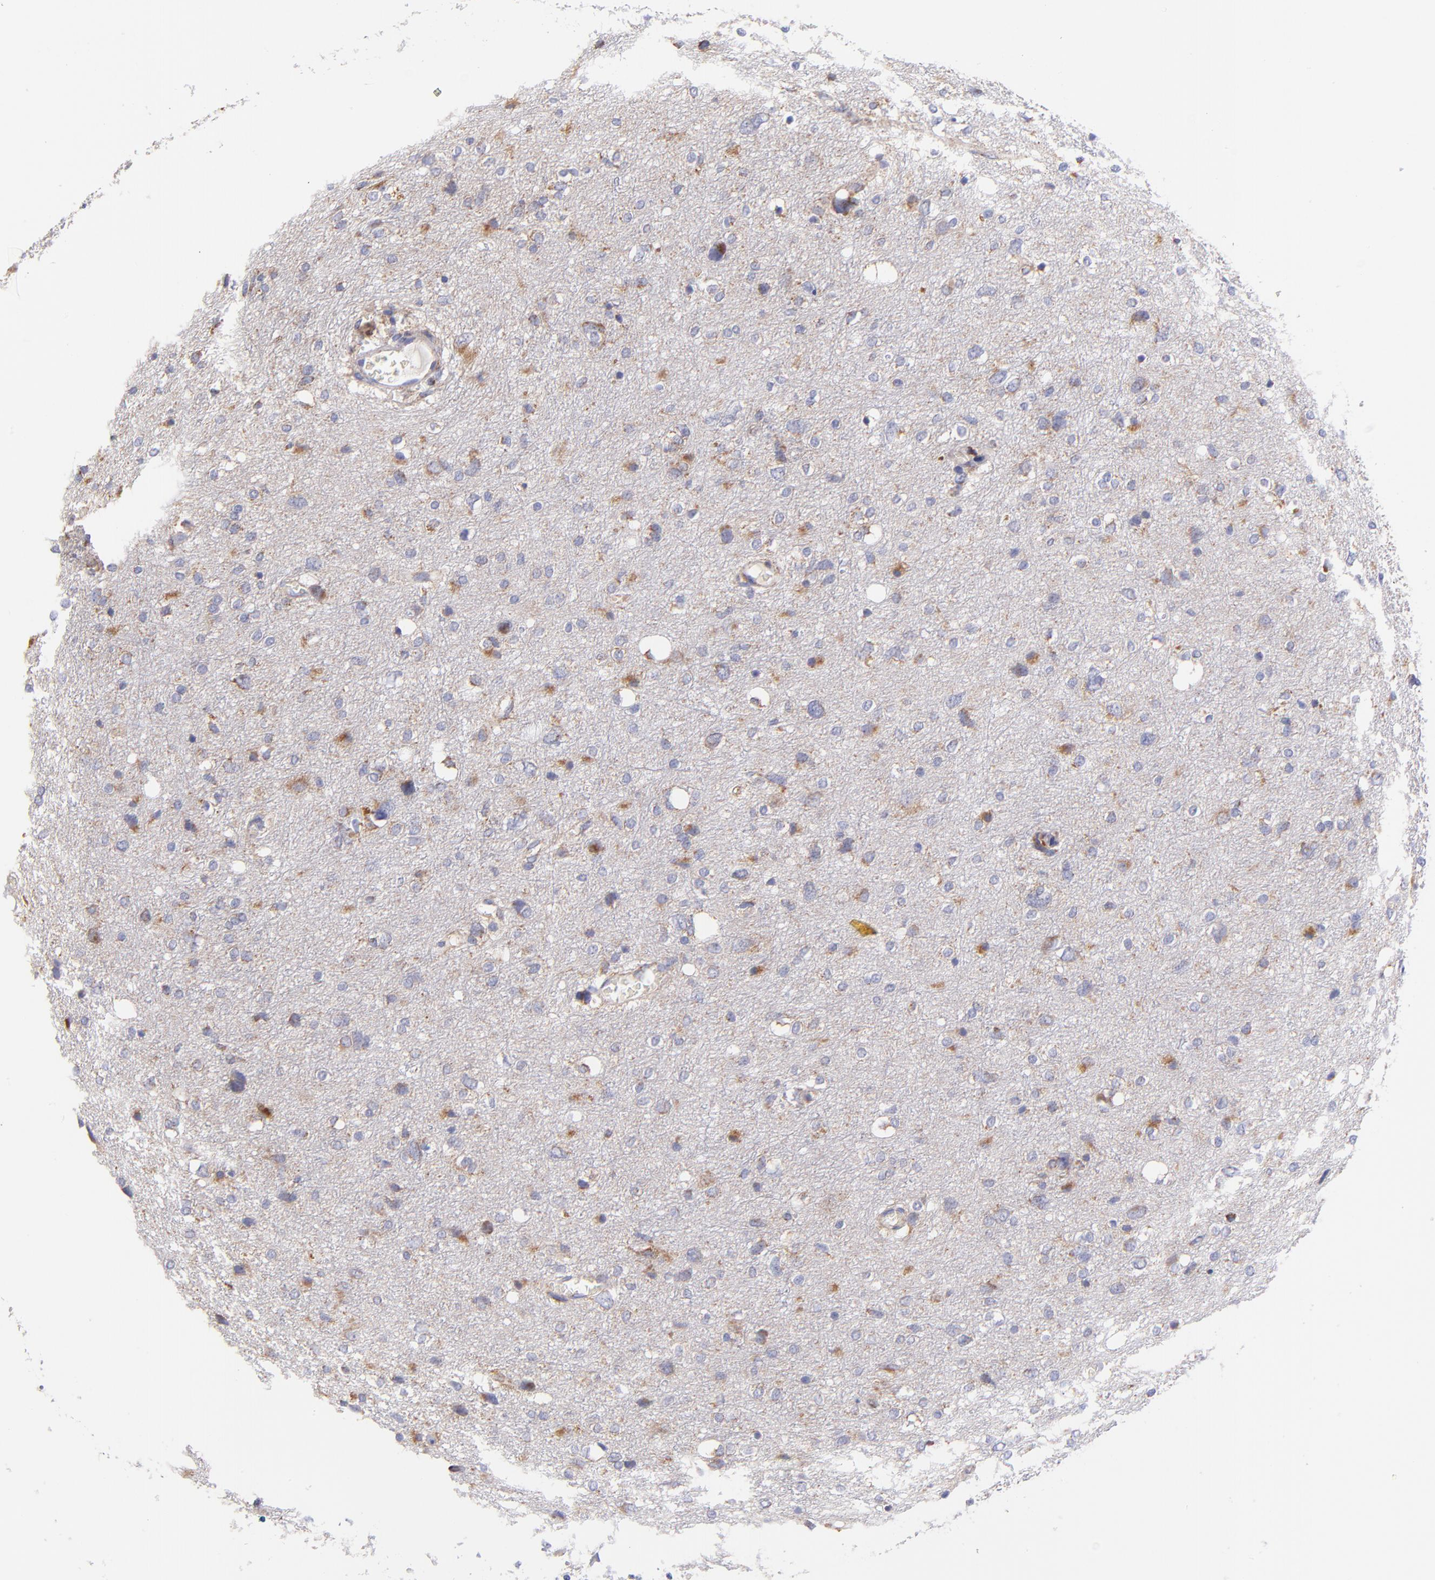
{"staining": {"intensity": "weak", "quantity": "<25%", "location": "cytoplasmic/membranous"}, "tissue": "glioma", "cell_type": "Tumor cells", "image_type": "cancer", "snomed": [{"axis": "morphology", "description": "Glioma, malignant, High grade"}, {"axis": "topography", "description": "Brain"}], "caption": "An IHC image of glioma is shown. There is no staining in tumor cells of glioma. (IHC, brightfield microscopy, high magnification).", "gene": "NDUFB7", "patient": {"sex": "female", "age": 59}}